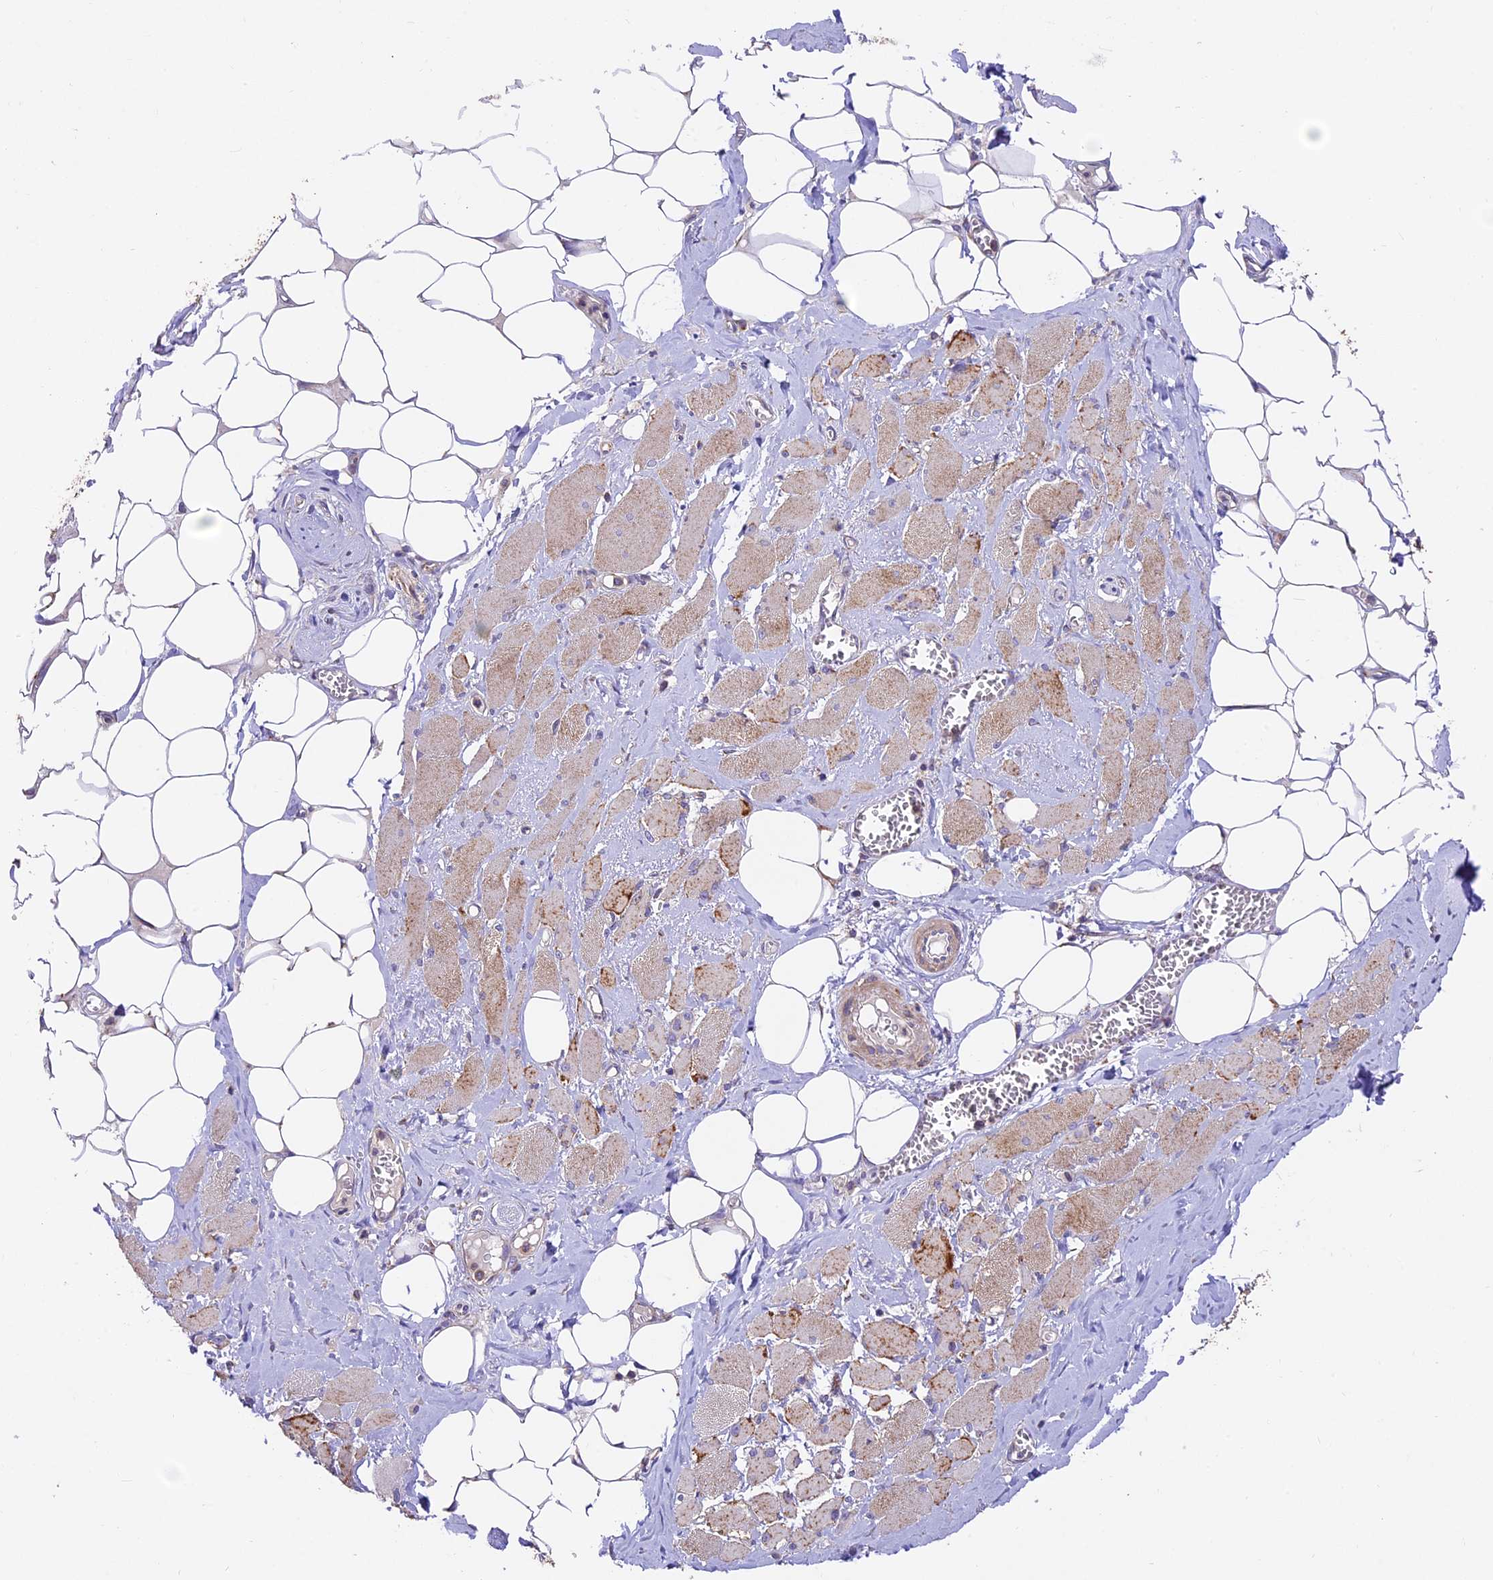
{"staining": {"intensity": "strong", "quantity": "25%-75%", "location": "cytoplasmic/membranous"}, "tissue": "skeletal muscle", "cell_type": "Myocytes", "image_type": "normal", "snomed": [{"axis": "morphology", "description": "Normal tissue, NOS"}, {"axis": "morphology", "description": "Basal cell carcinoma"}, {"axis": "topography", "description": "Skeletal muscle"}], "caption": "Strong cytoplasmic/membranous expression is present in approximately 25%-75% of myocytes in benign skeletal muscle. Using DAB (3,3'-diaminobenzidine) (brown) and hematoxylin (blue) stains, captured at high magnification using brightfield microscopy.", "gene": "NDUFA8", "patient": {"sex": "female", "age": 64}}